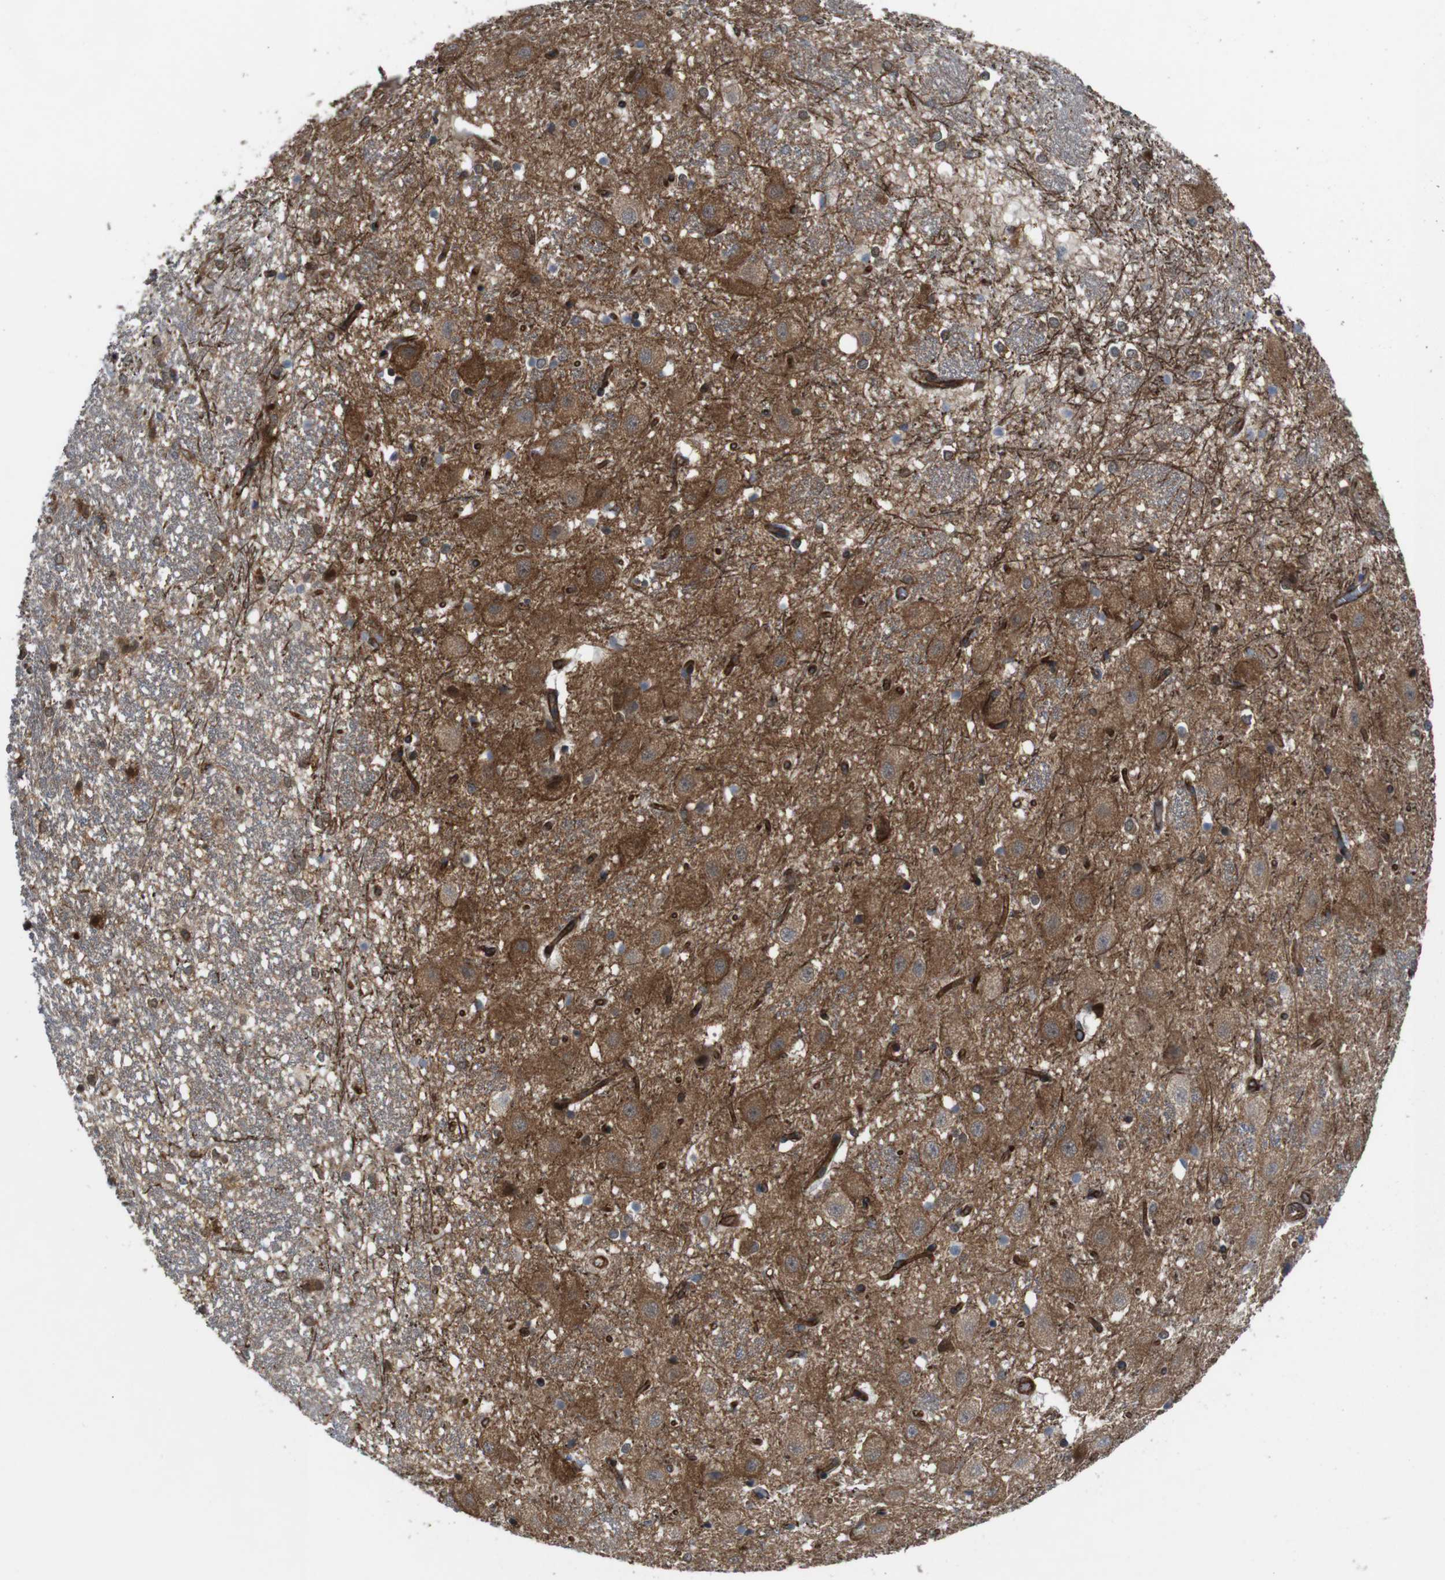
{"staining": {"intensity": "moderate", "quantity": "25%-75%", "location": "cytoplasmic/membranous,nuclear"}, "tissue": "hippocampus", "cell_type": "Glial cells", "image_type": "normal", "snomed": [{"axis": "morphology", "description": "Normal tissue, NOS"}, {"axis": "topography", "description": "Hippocampus"}], "caption": "Protein staining of benign hippocampus exhibits moderate cytoplasmic/membranous,nuclear staining in about 25%-75% of glial cells.", "gene": "PTGER4", "patient": {"sex": "female", "age": 19}}